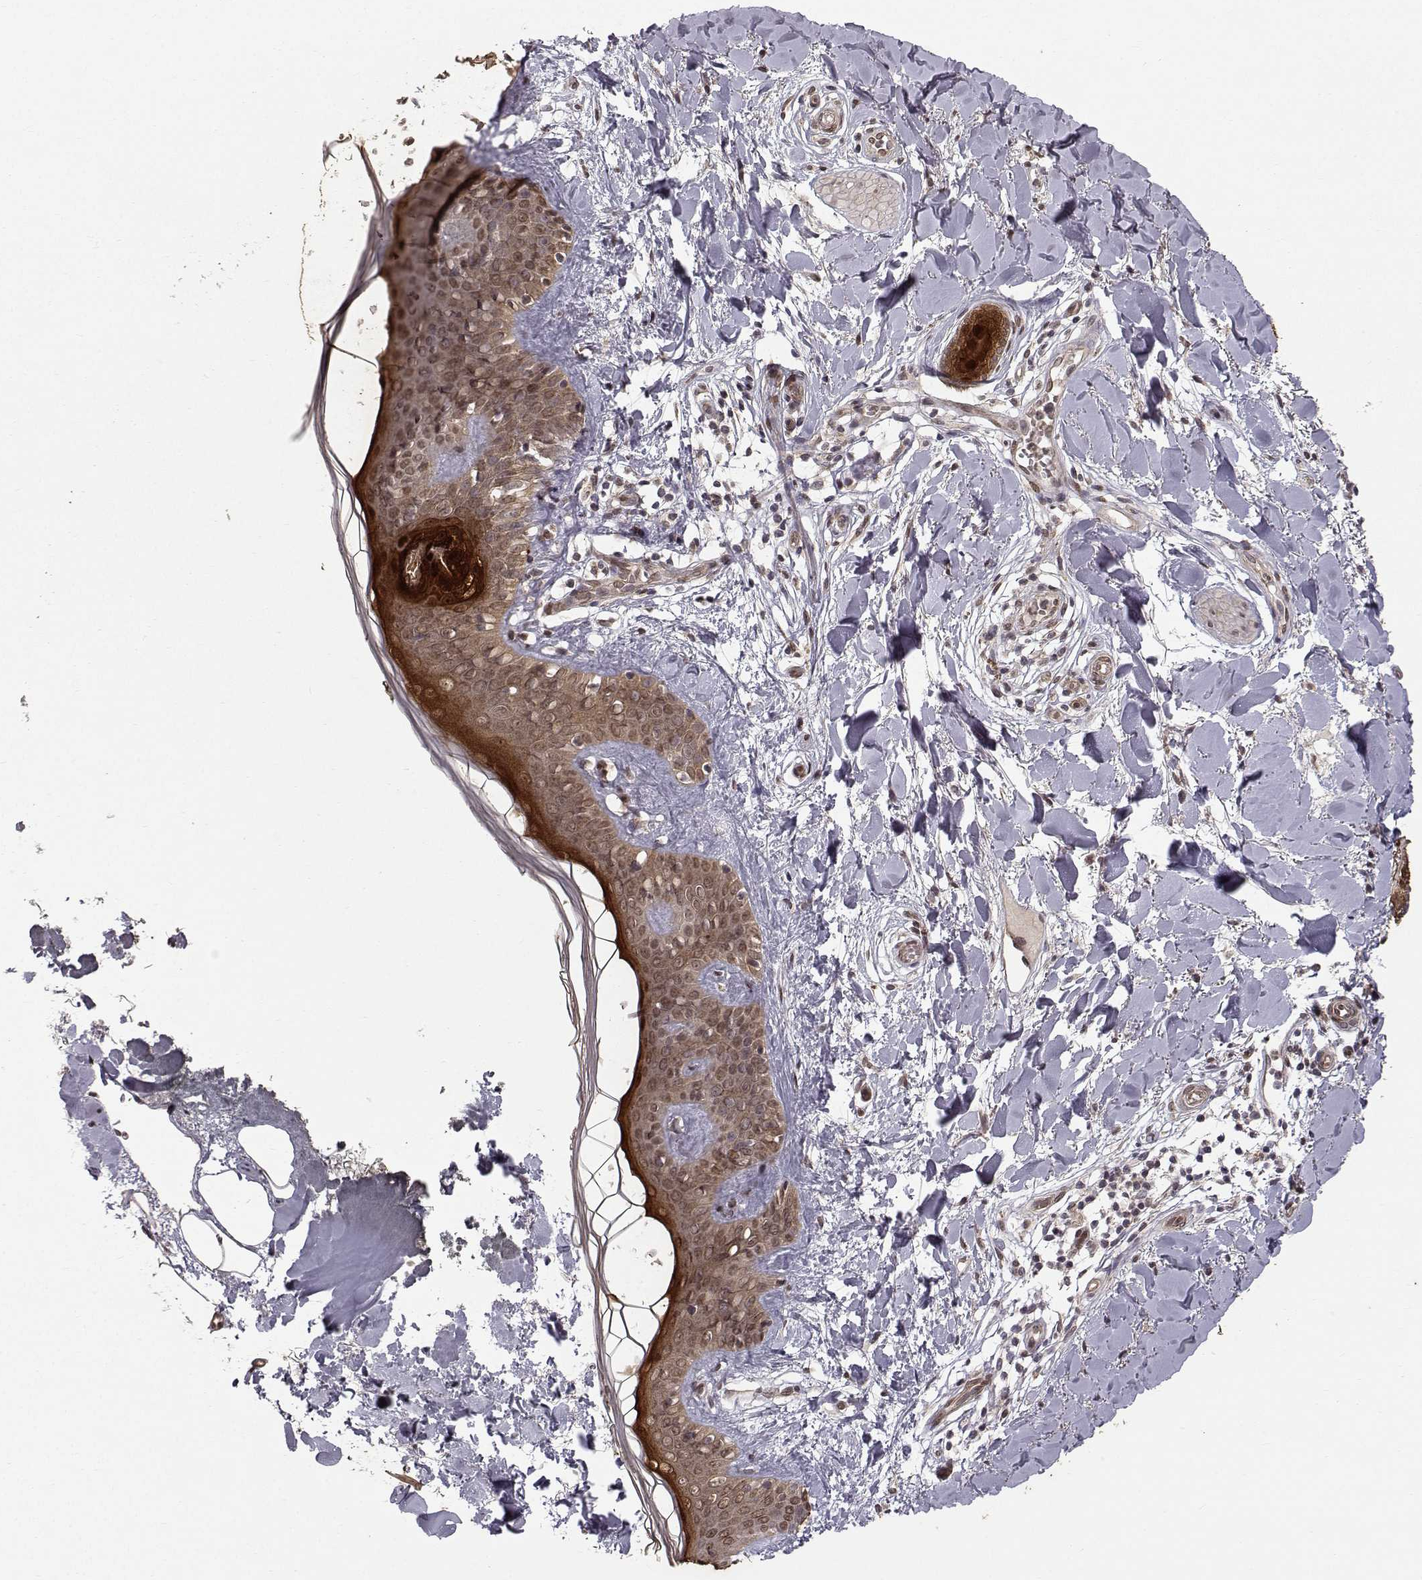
{"staining": {"intensity": "weak", "quantity": ">75%", "location": "cytoplasmic/membranous"}, "tissue": "skin", "cell_type": "Fibroblasts", "image_type": "normal", "snomed": [{"axis": "morphology", "description": "Normal tissue, NOS"}, {"axis": "topography", "description": "Skin"}], "caption": "Benign skin exhibits weak cytoplasmic/membranous positivity in approximately >75% of fibroblasts, visualized by immunohistochemistry.", "gene": "APC", "patient": {"sex": "female", "age": 34}}